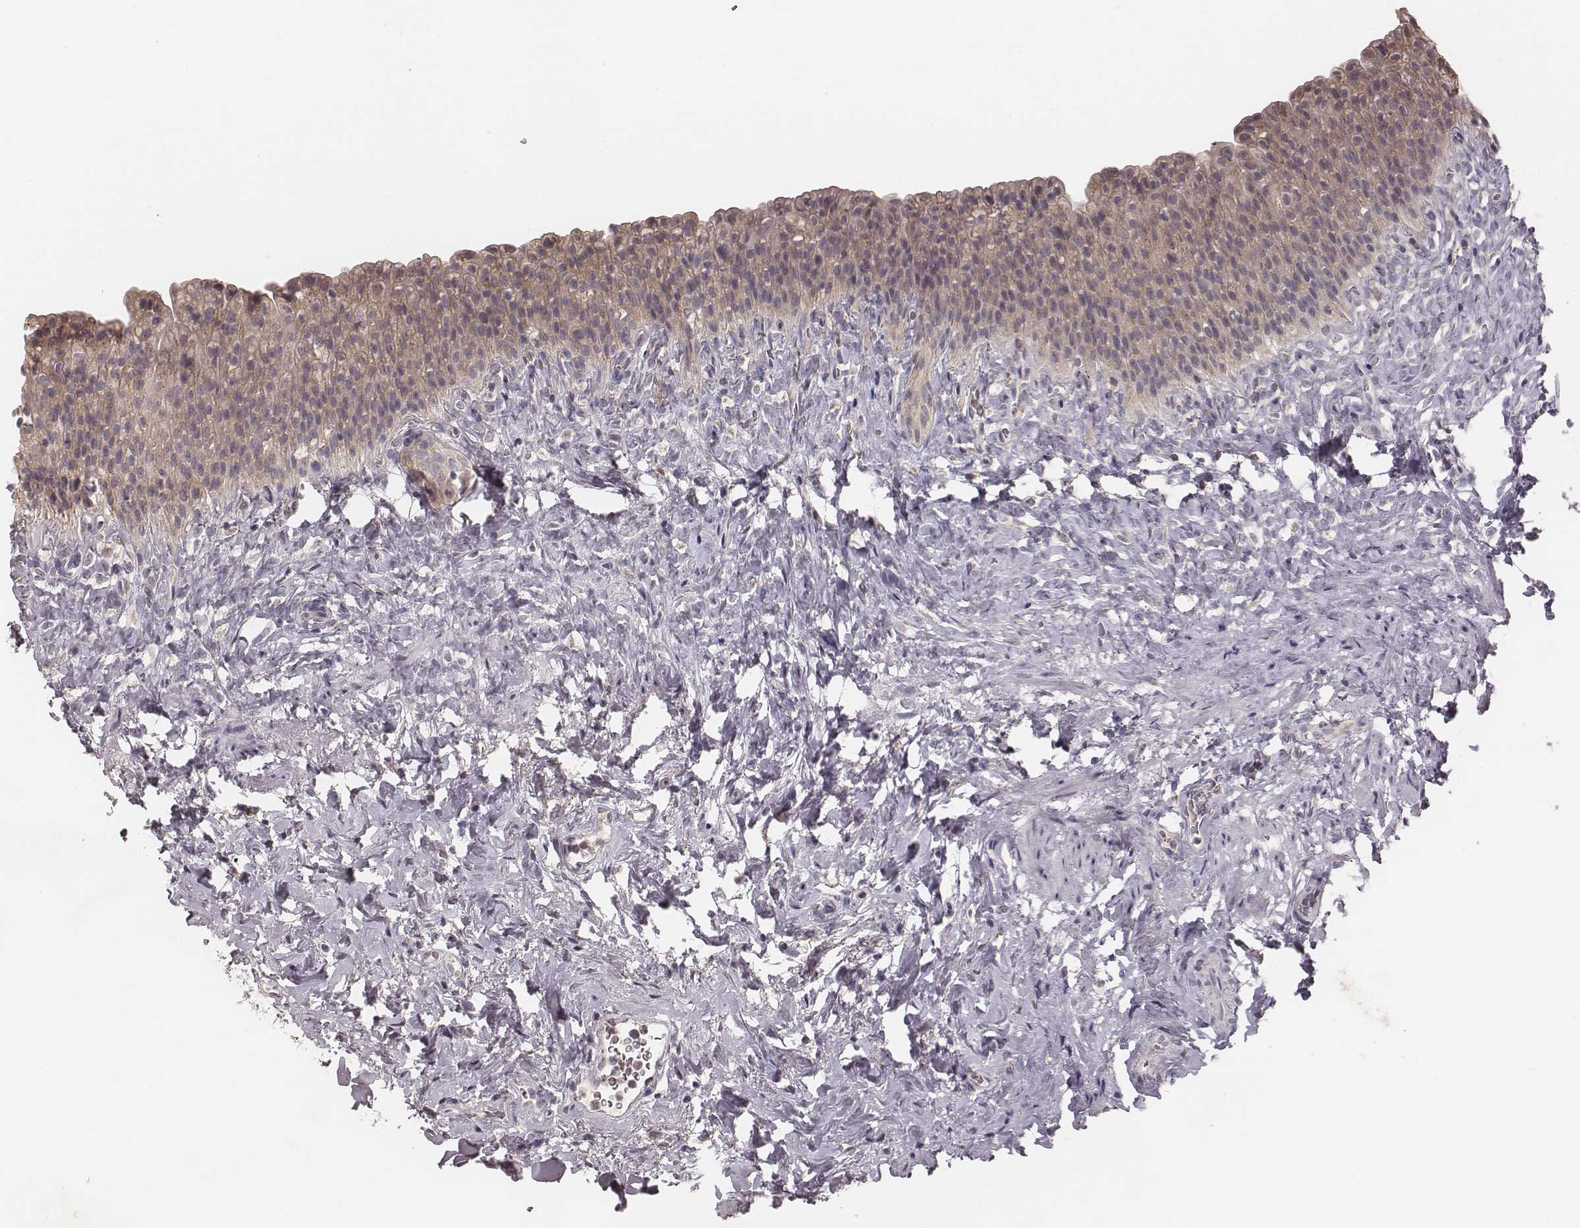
{"staining": {"intensity": "weak", "quantity": "25%-75%", "location": "cytoplasmic/membranous"}, "tissue": "urinary bladder", "cell_type": "Urothelial cells", "image_type": "normal", "snomed": [{"axis": "morphology", "description": "Normal tissue, NOS"}, {"axis": "topography", "description": "Urinary bladder"}], "caption": "Human urinary bladder stained with a brown dye exhibits weak cytoplasmic/membranous positive staining in about 25%-75% of urothelial cells.", "gene": "P2RX5", "patient": {"sex": "male", "age": 76}}